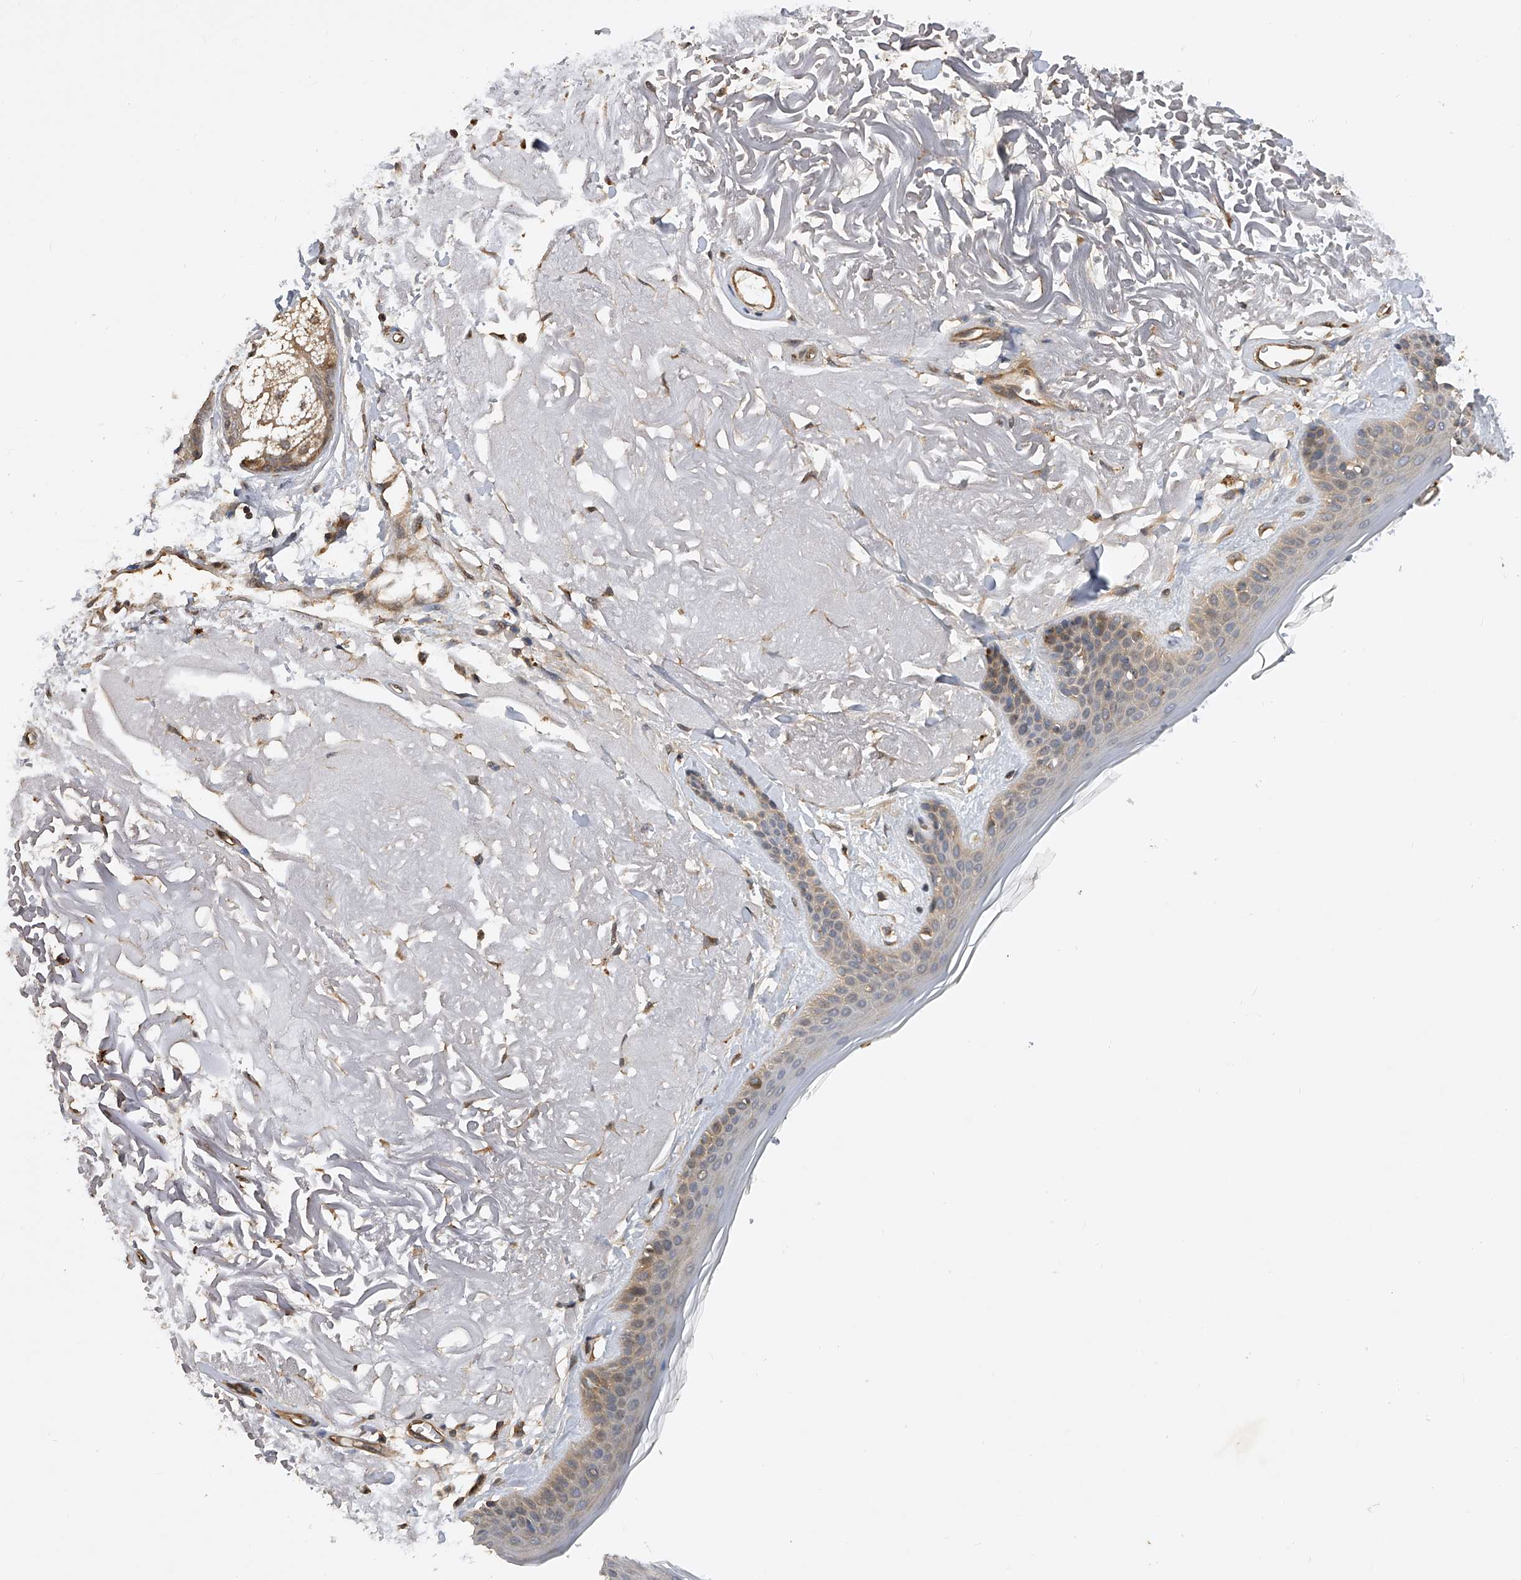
{"staining": {"intensity": "moderate", "quantity": ">75%", "location": "cytoplasmic/membranous"}, "tissue": "skin", "cell_type": "Fibroblasts", "image_type": "normal", "snomed": [{"axis": "morphology", "description": "Normal tissue, NOS"}, {"axis": "topography", "description": "Skin"}, {"axis": "topography", "description": "Skeletal muscle"}], "caption": "IHC of normal human skin exhibits medium levels of moderate cytoplasmic/membranous expression in about >75% of fibroblasts. (IHC, brightfield microscopy, high magnification).", "gene": "PTPRA", "patient": {"sex": "male", "age": 83}}